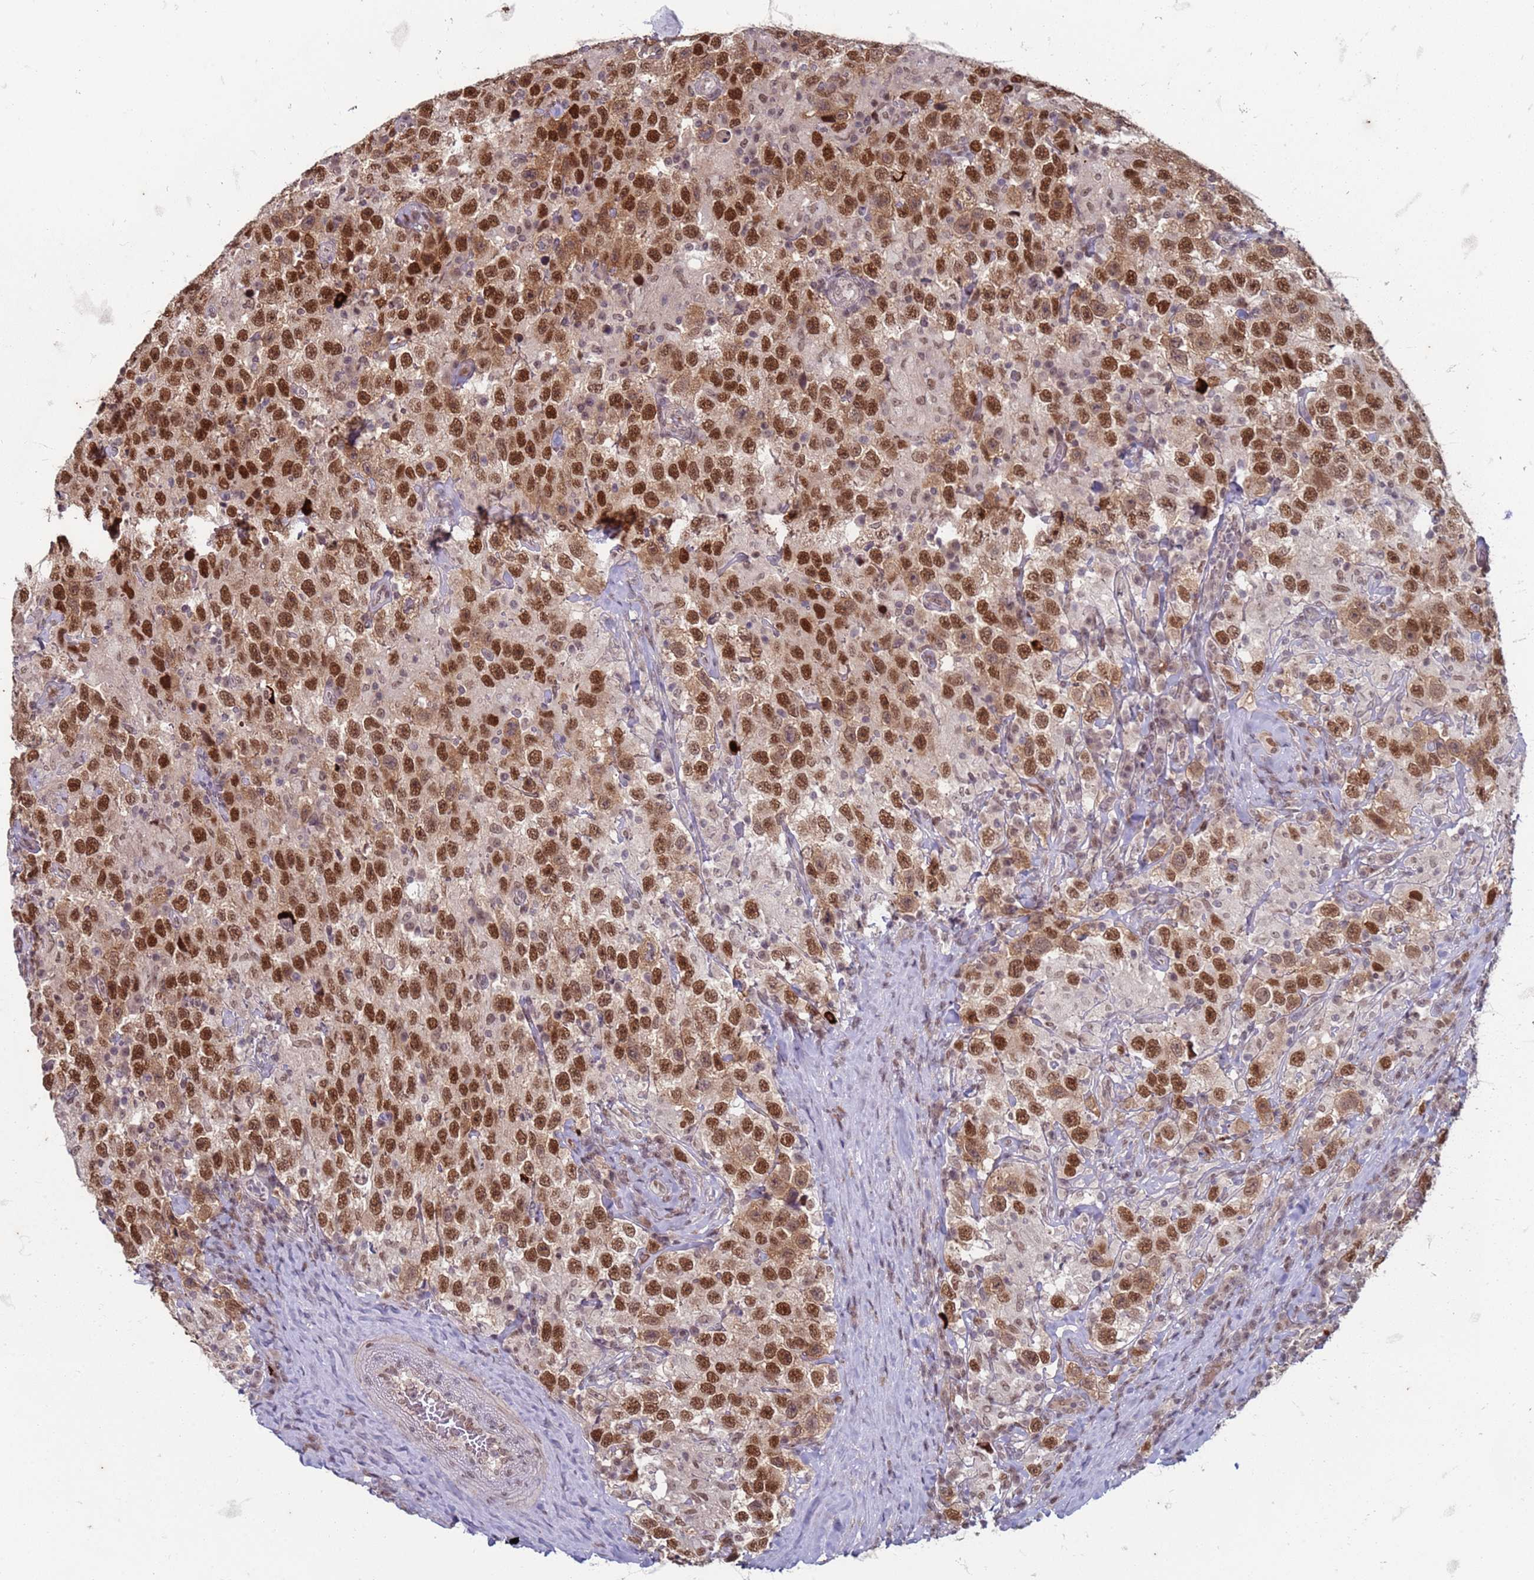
{"staining": {"intensity": "moderate", "quantity": ">75%", "location": "nuclear"}, "tissue": "testis cancer", "cell_type": "Tumor cells", "image_type": "cancer", "snomed": [{"axis": "morphology", "description": "Seminoma, NOS"}, {"axis": "topography", "description": "Testis"}], "caption": "The immunohistochemical stain labels moderate nuclear positivity in tumor cells of seminoma (testis) tissue.", "gene": "TRMT6", "patient": {"sex": "male", "age": 41}}